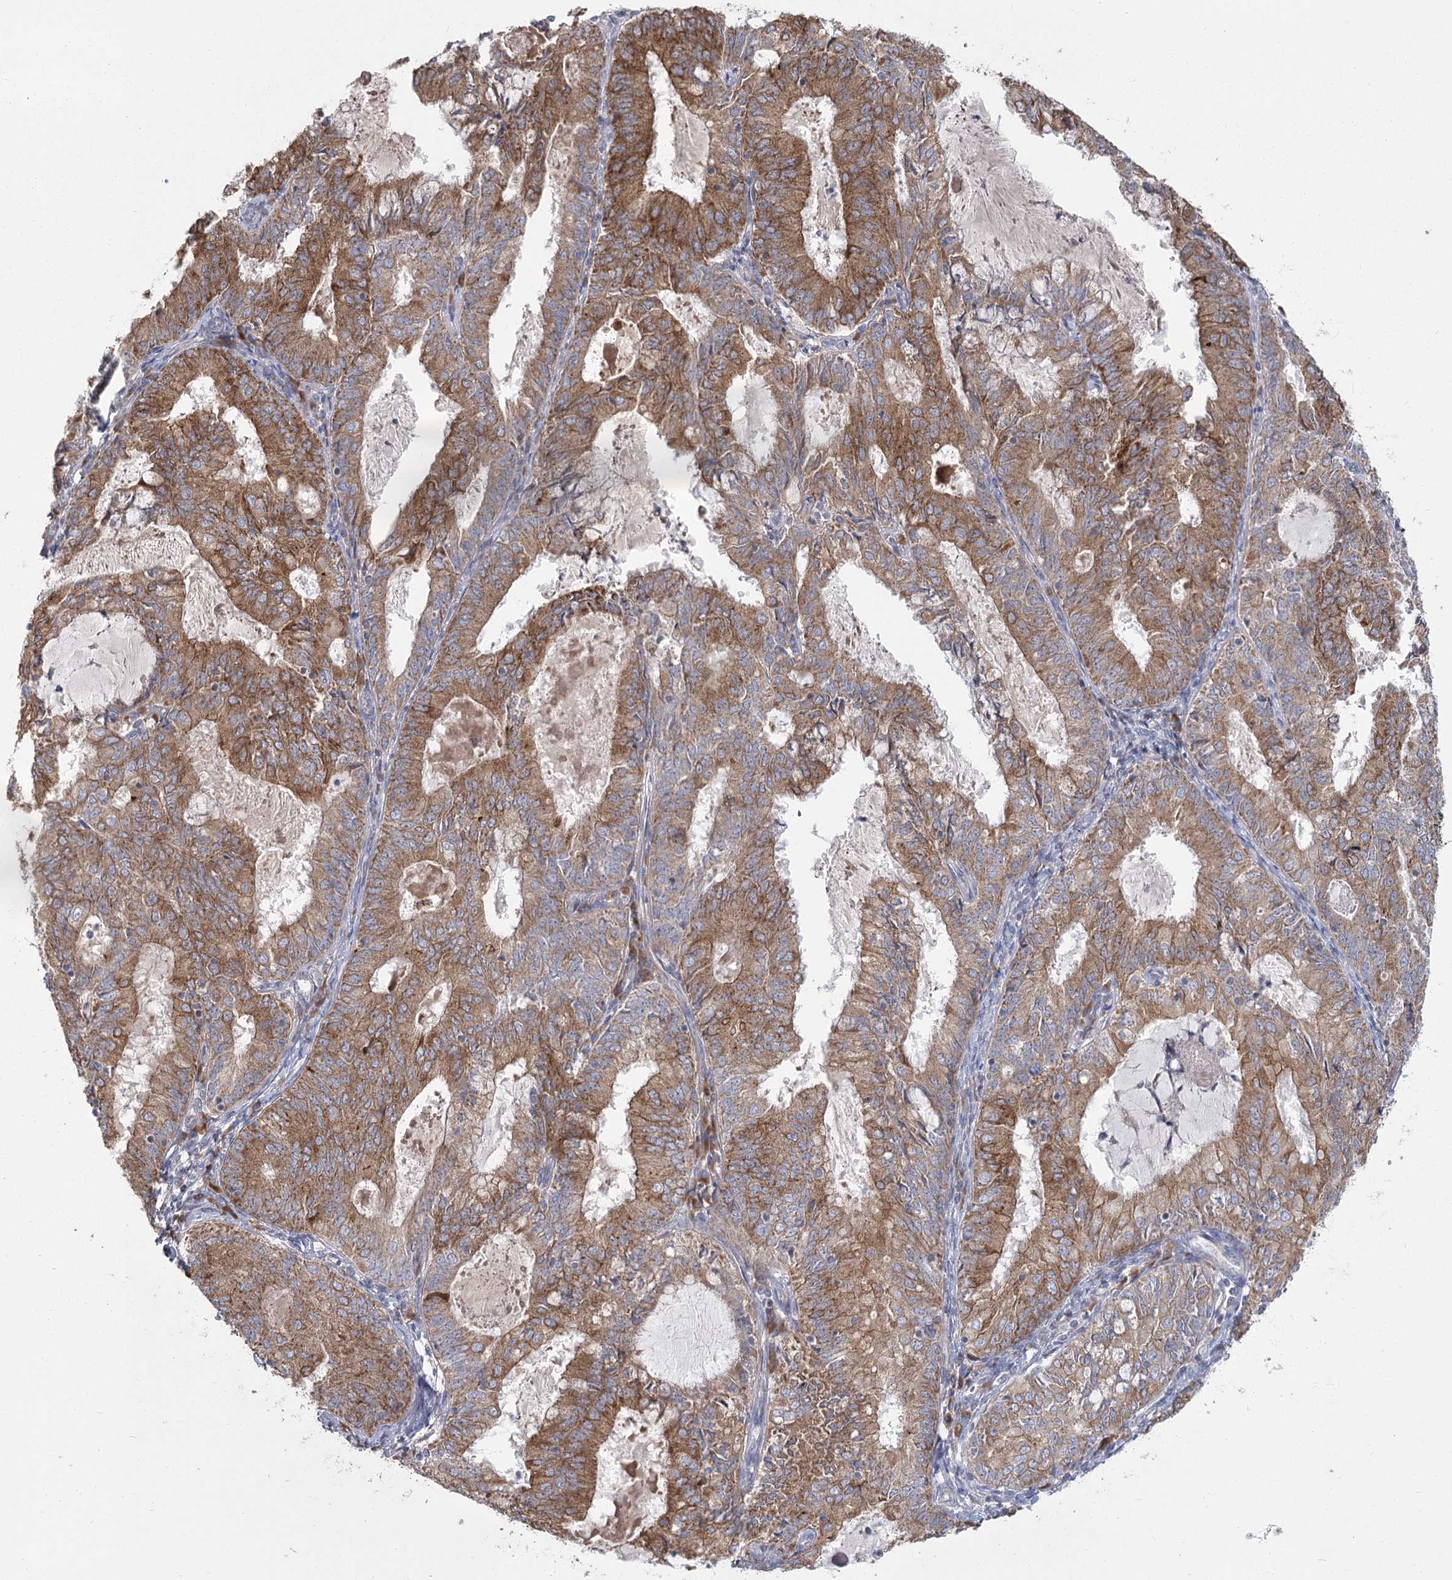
{"staining": {"intensity": "moderate", "quantity": ">75%", "location": "cytoplasmic/membranous"}, "tissue": "endometrial cancer", "cell_type": "Tumor cells", "image_type": "cancer", "snomed": [{"axis": "morphology", "description": "Adenocarcinoma, NOS"}, {"axis": "topography", "description": "Endometrium"}], "caption": "This image reveals adenocarcinoma (endometrial) stained with IHC to label a protein in brown. The cytoplasmic/membranous of tumor cells show moderate positivity for the protein. Nuclei are counter-stained blue.", "gene": "CNTLN", "patient": {"sex": "female", "age": 57}}